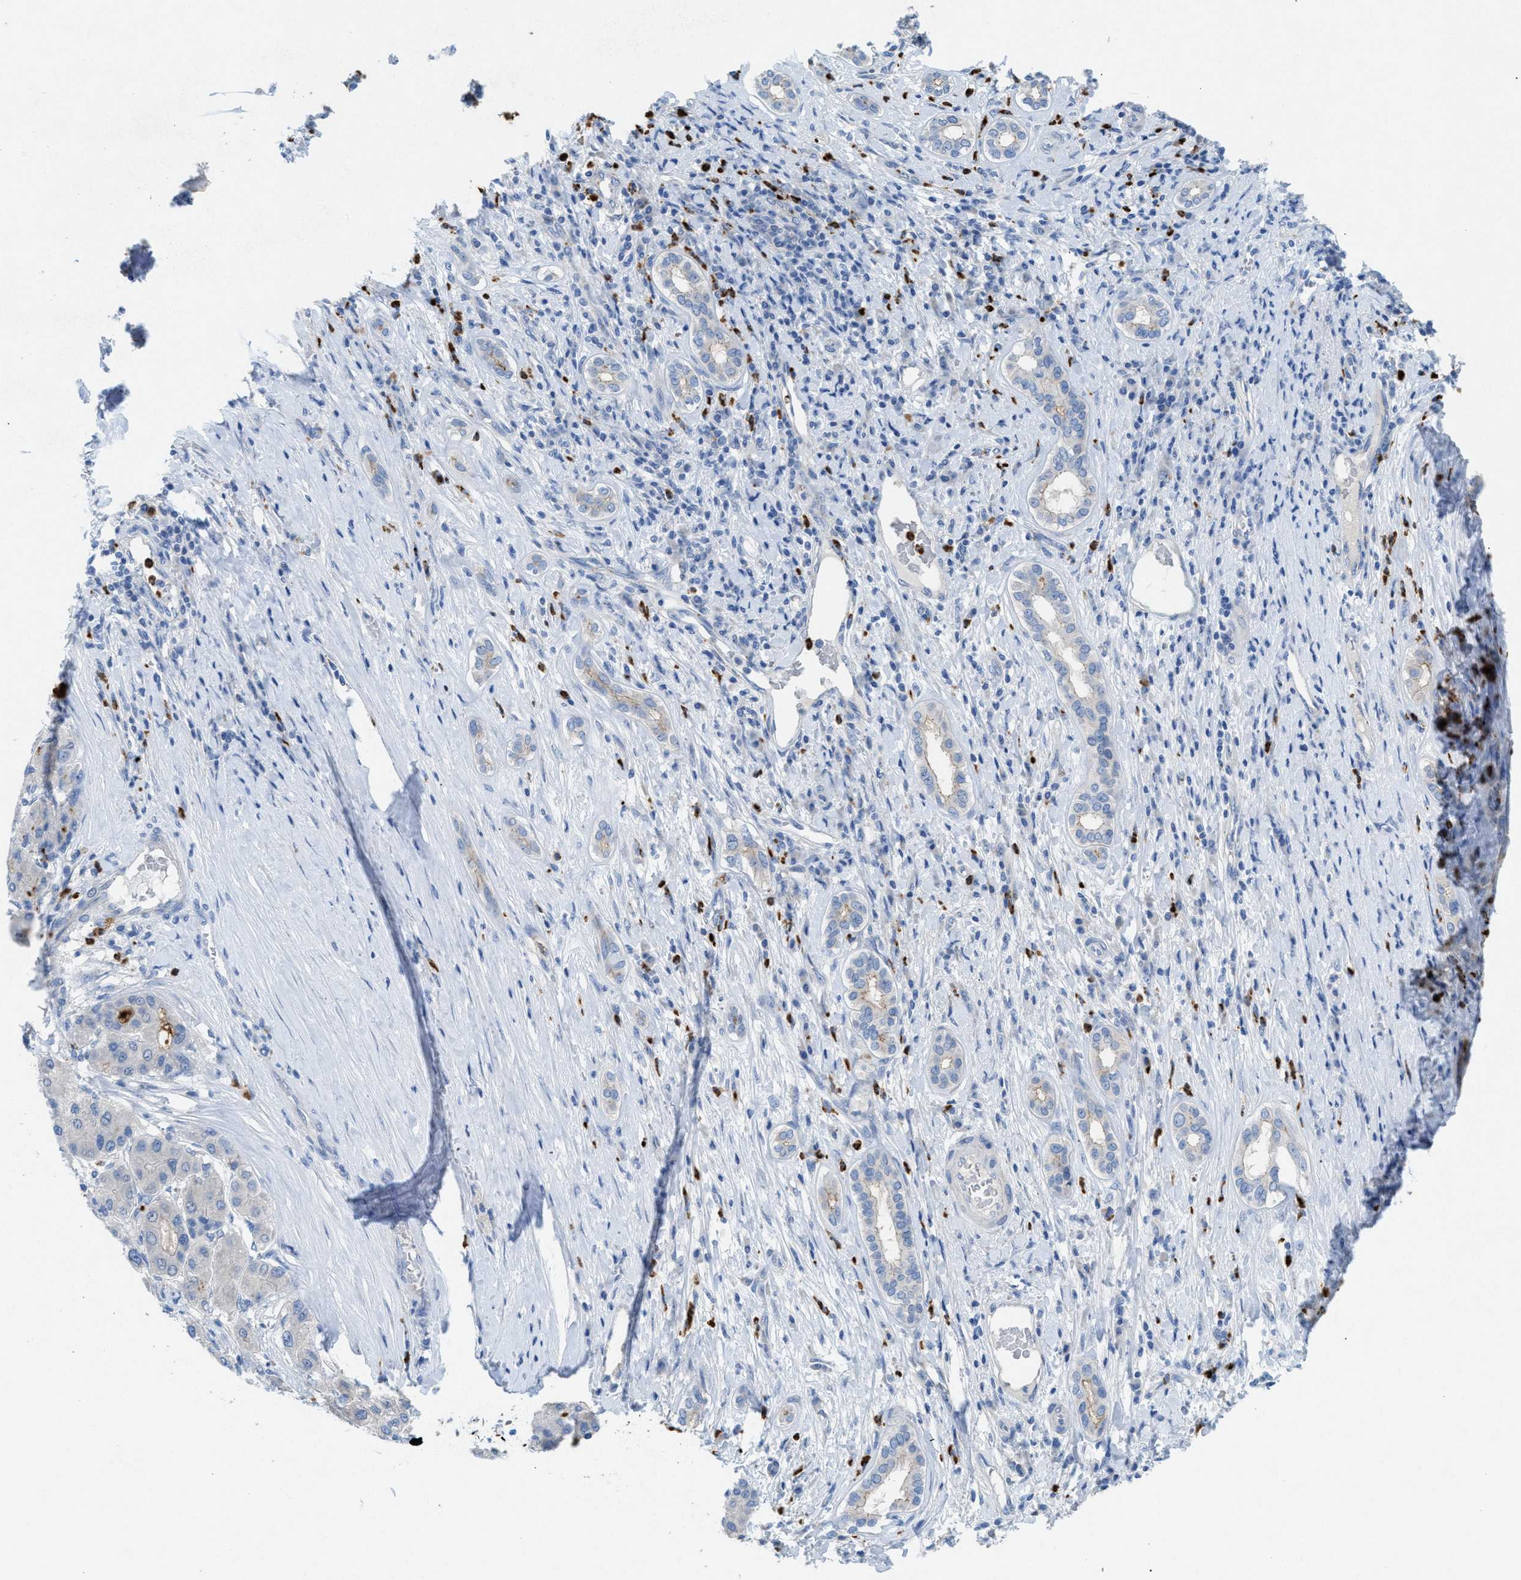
{"staining": {"intensity": "negative", "quantity": "none", "location": "none"}, "tissue": "liver cancer", "cell_type": "Tumor cells", "image_type": "cancer", "snomed": [{"axis": "morphology", "description": "Carcinoma, Hepatocellular, NOS"}, {"axis": "topography", "description": "Liver"}], "caption": "Immunohistochemical staining of human hepatocellular carcinoma (liver) demonstrates no significant expression in tumor cells.", "gene": "CMTM1", "patient": {"sex": "male", "age": 65}}